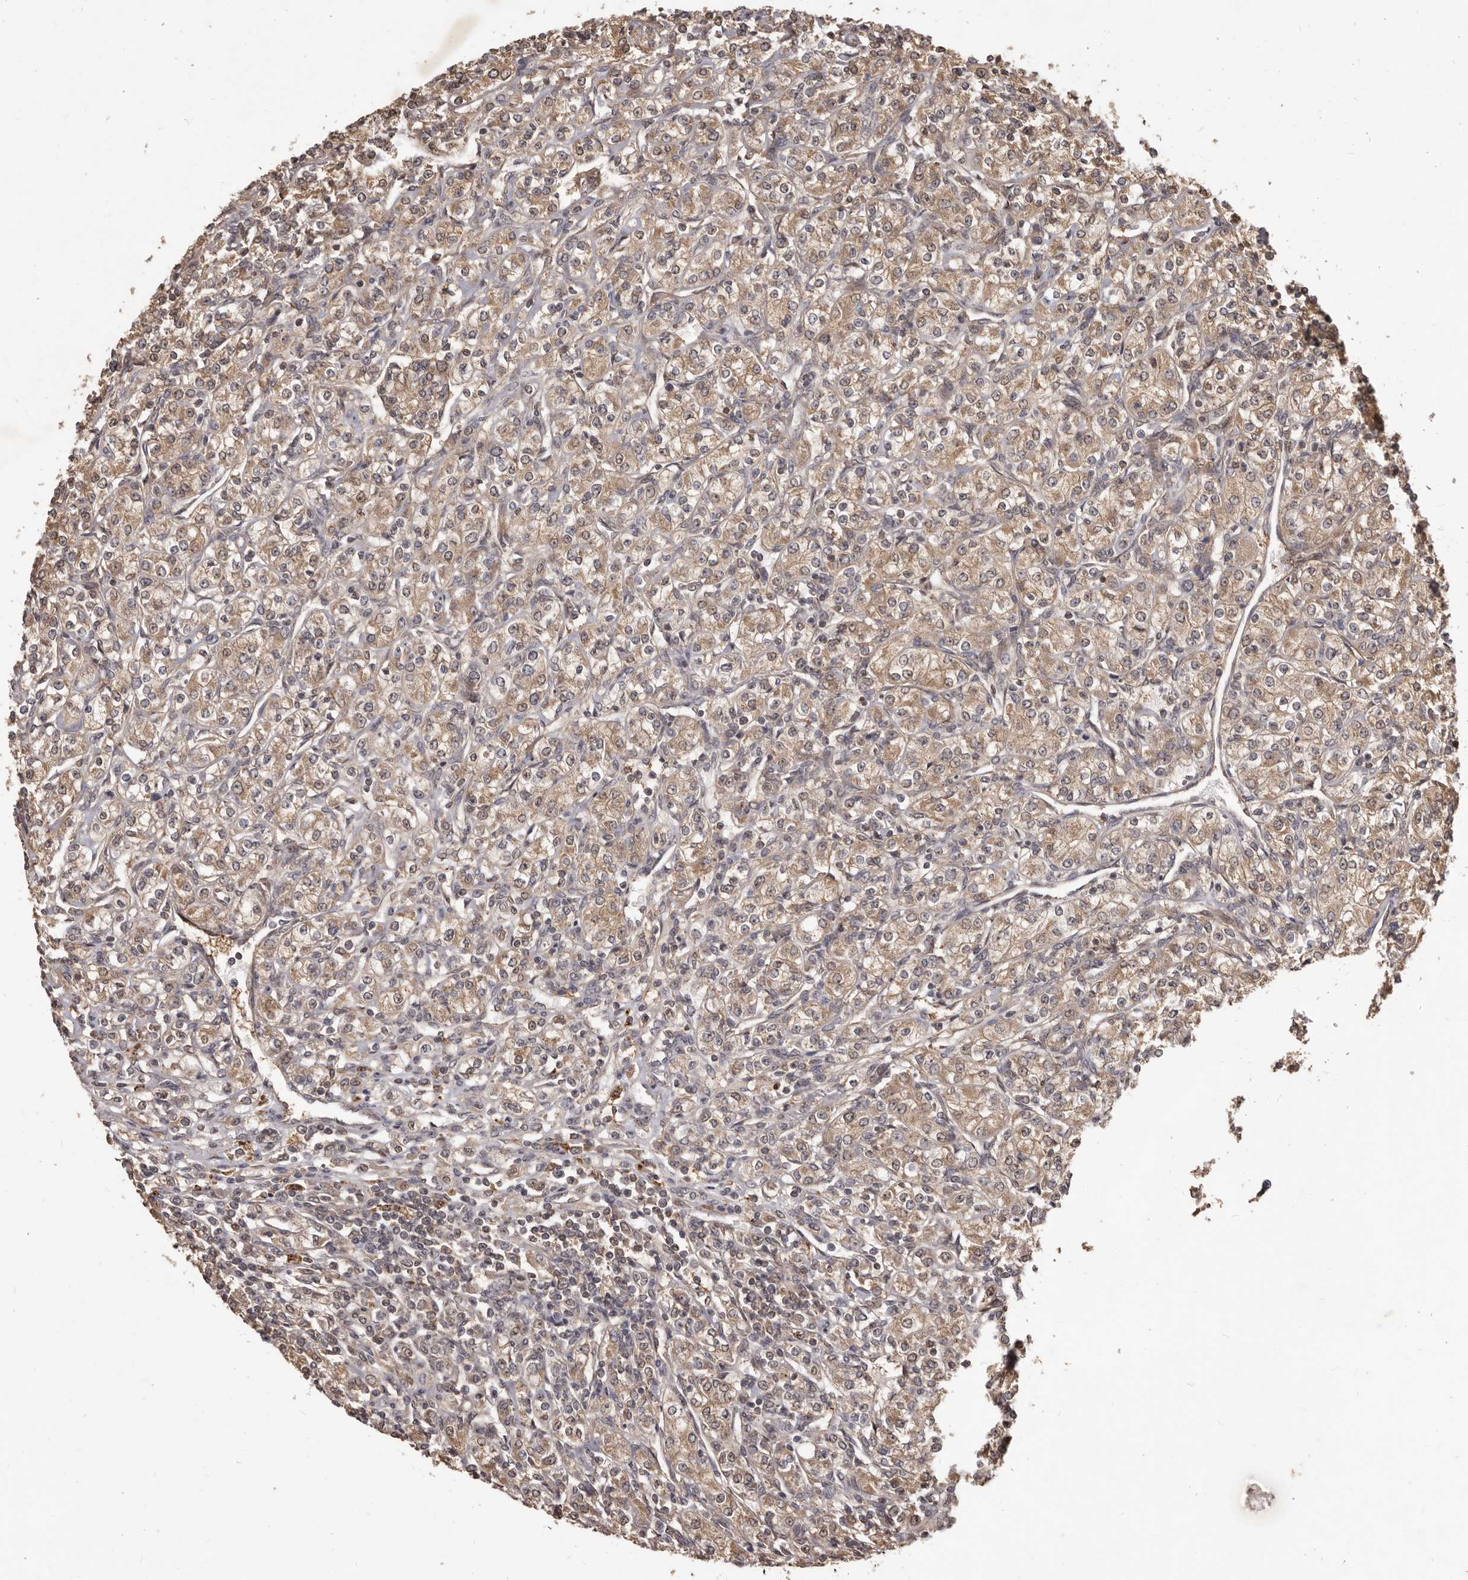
{"staining": {"intensity": "weak", "quantity": ">75%", "location": "cytoplasmic/membranous"}, "tissue": "renal cancer", "cell_type": "Tumor cells", "image_type": "cancer", "snomed": [{"axis": "morphology", "description": "Adenocarcinoma, NOS"}, {"axis": "topography", "description": "Kidney"}], "caption": "Protein staining shows weak cytoplasmic/membranous staining in about >75% of tumor cells in adenocarcinoma (renal).", "gene": "MTO1", "patient": {"sex": "male", "age": 77}}